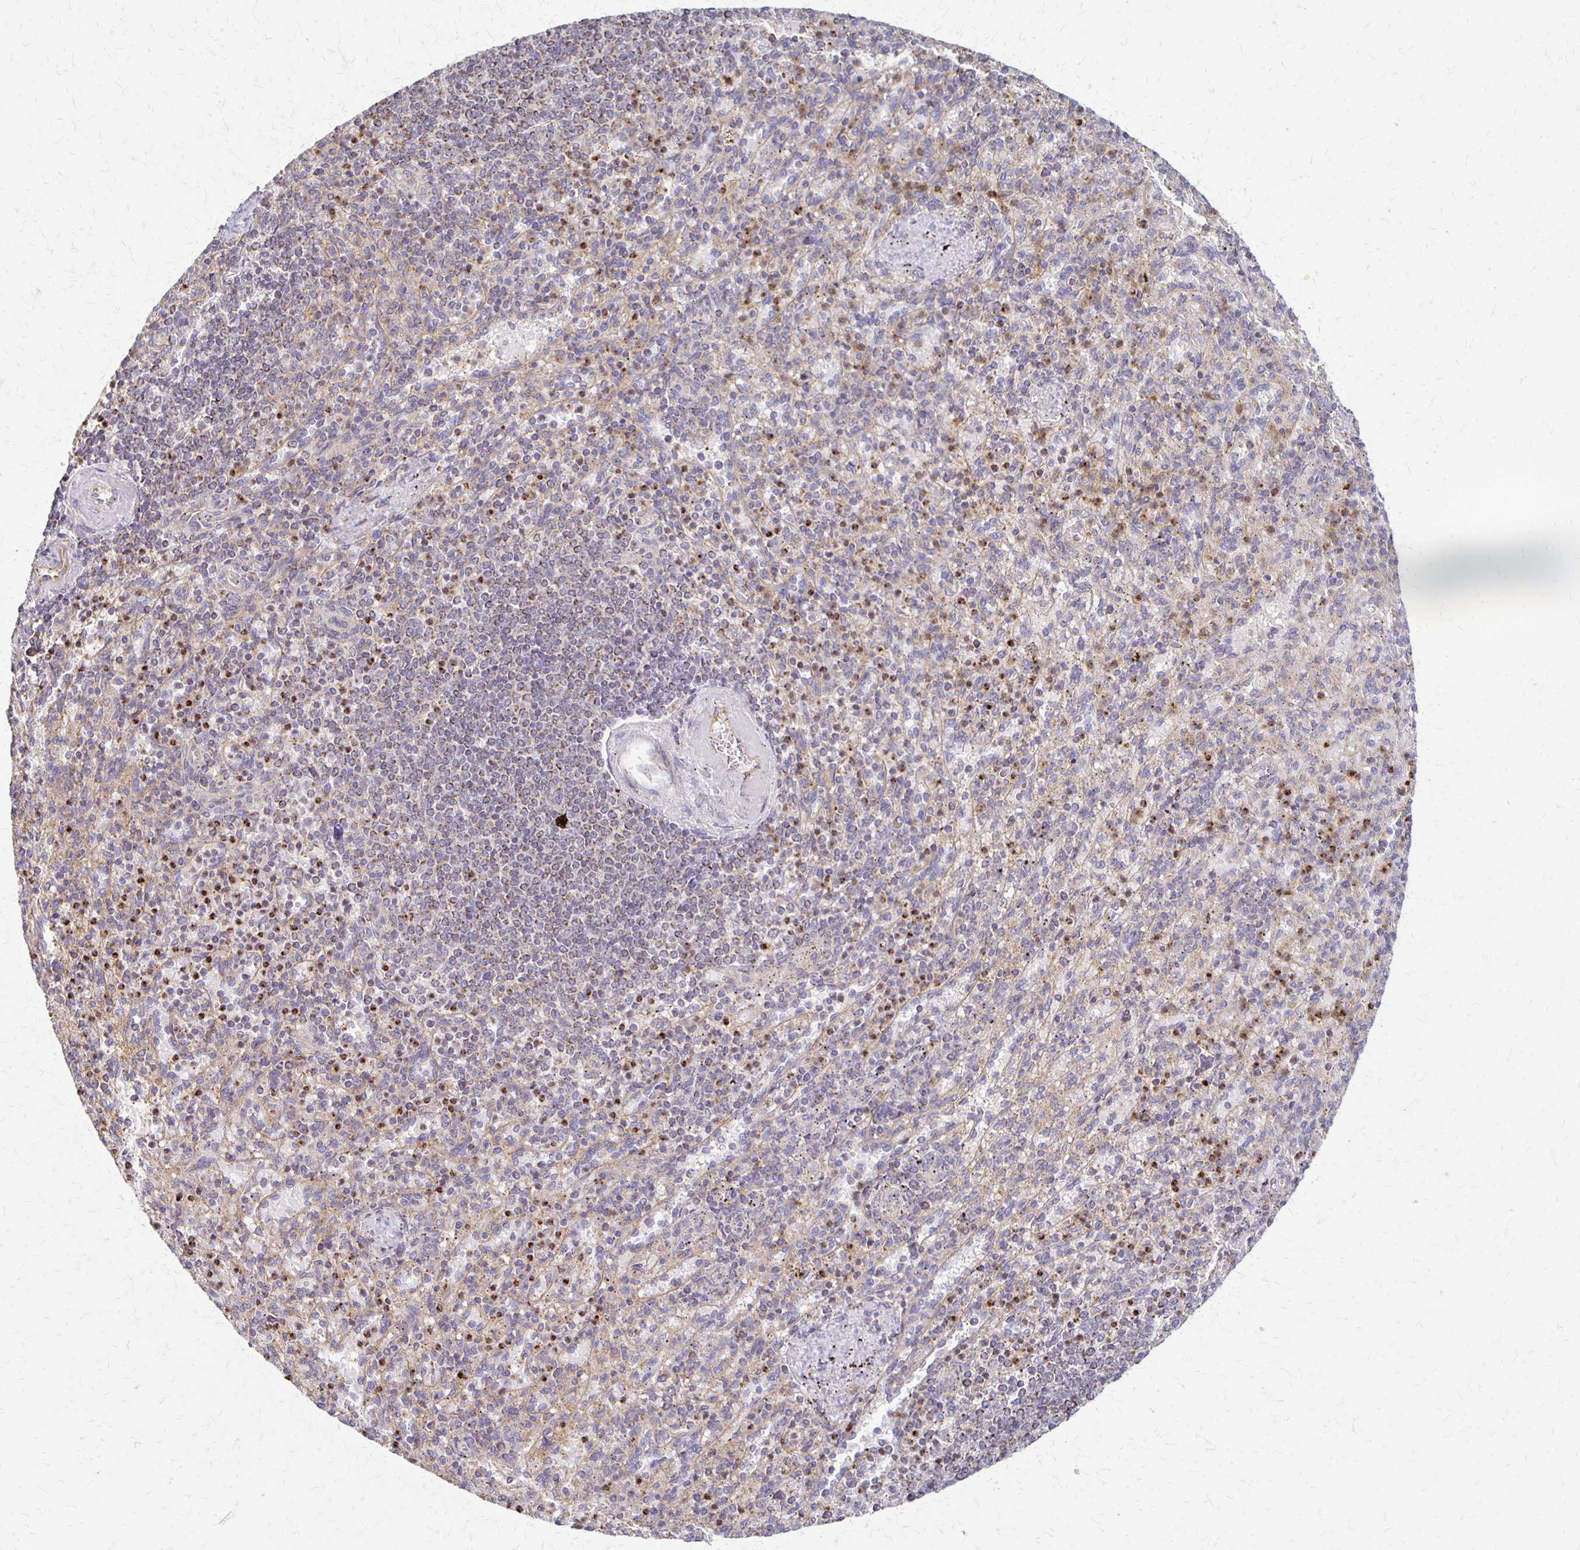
{"staining": {"intensity": "moderate", "quantity": "<25%", "location": "cytoplasmic/membranous"}, "tissue": "spleen", "cell_type": "Cells in red pulp", "image_type": "normal", "snomed": [{"axis": "morphology", "description": "Normal tissue, NOS"}, {"axis": "topography", "description": "Spleen"}], "caption": "Immunohistochemistry (IHC) histopathology image of normal spleen stained for a protein (brown), which displays low levels of moderate cytoplasmic/membranous expression in approximately <25% of cells in red pulp.", "gene": "EIF4EBP2", "patient": {"sex": "female", "age": 74}}